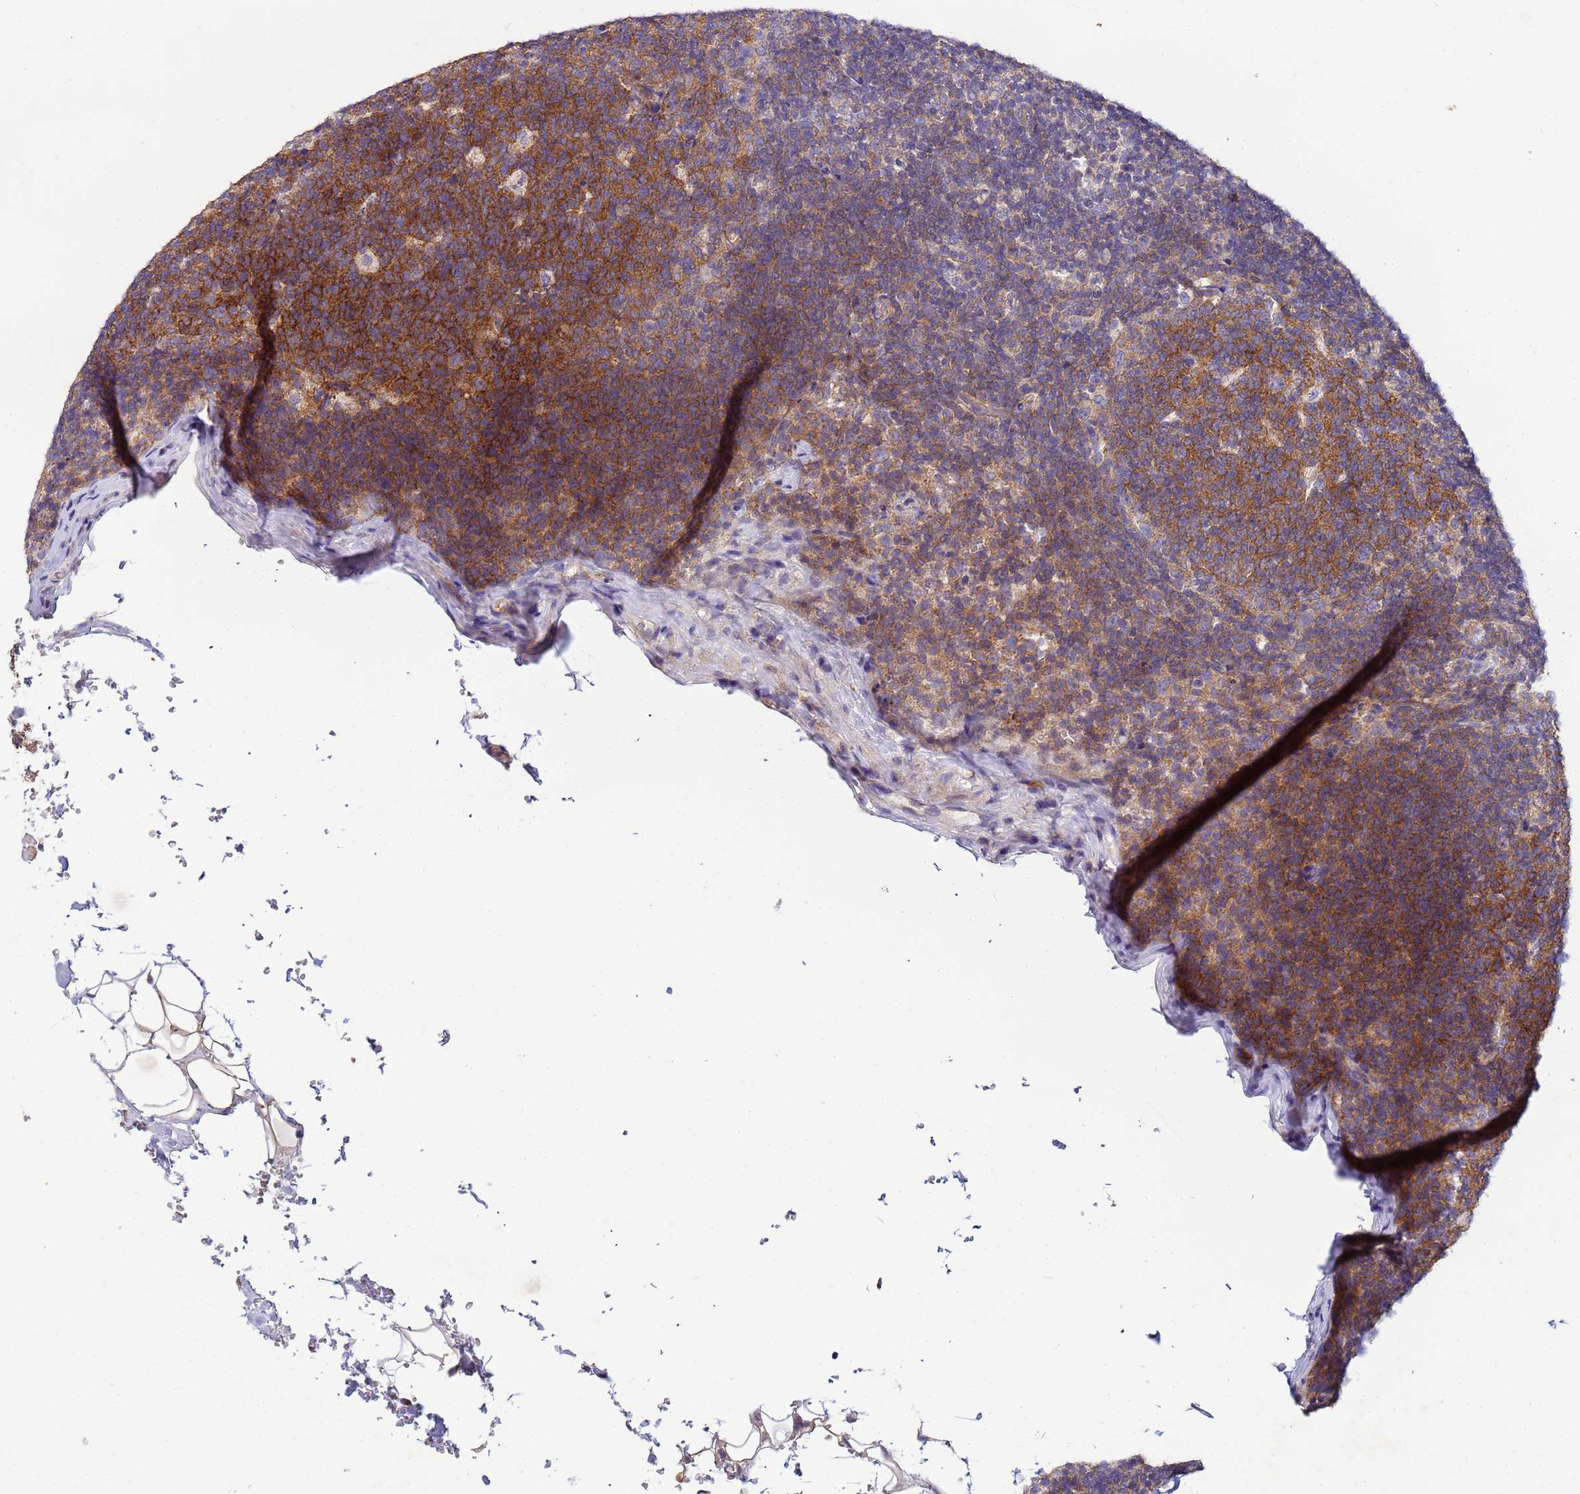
{"staining": {"intensity": "moderate", "quantity": ">75%", "location": "cytoplasmic/membranous"}, "tissue": "lymph node", "cell_type": "Germinal center cells", "image_type": "normal", "snomed": [{"axis": "morphology", "description": "Normal tissue, NOS"}, {"axis": "topography", "description": "Lymph node"}], "caption": "Protein staining displays moderate cytoplasmic/membranous expression in about >75% of germinal center cells in unremarkable lymph node. (brown staining indicates protein expression, while blue staining denotes nuclei).", "gene": "CDC34", "patient": {"sex": "female", "age": 31}}